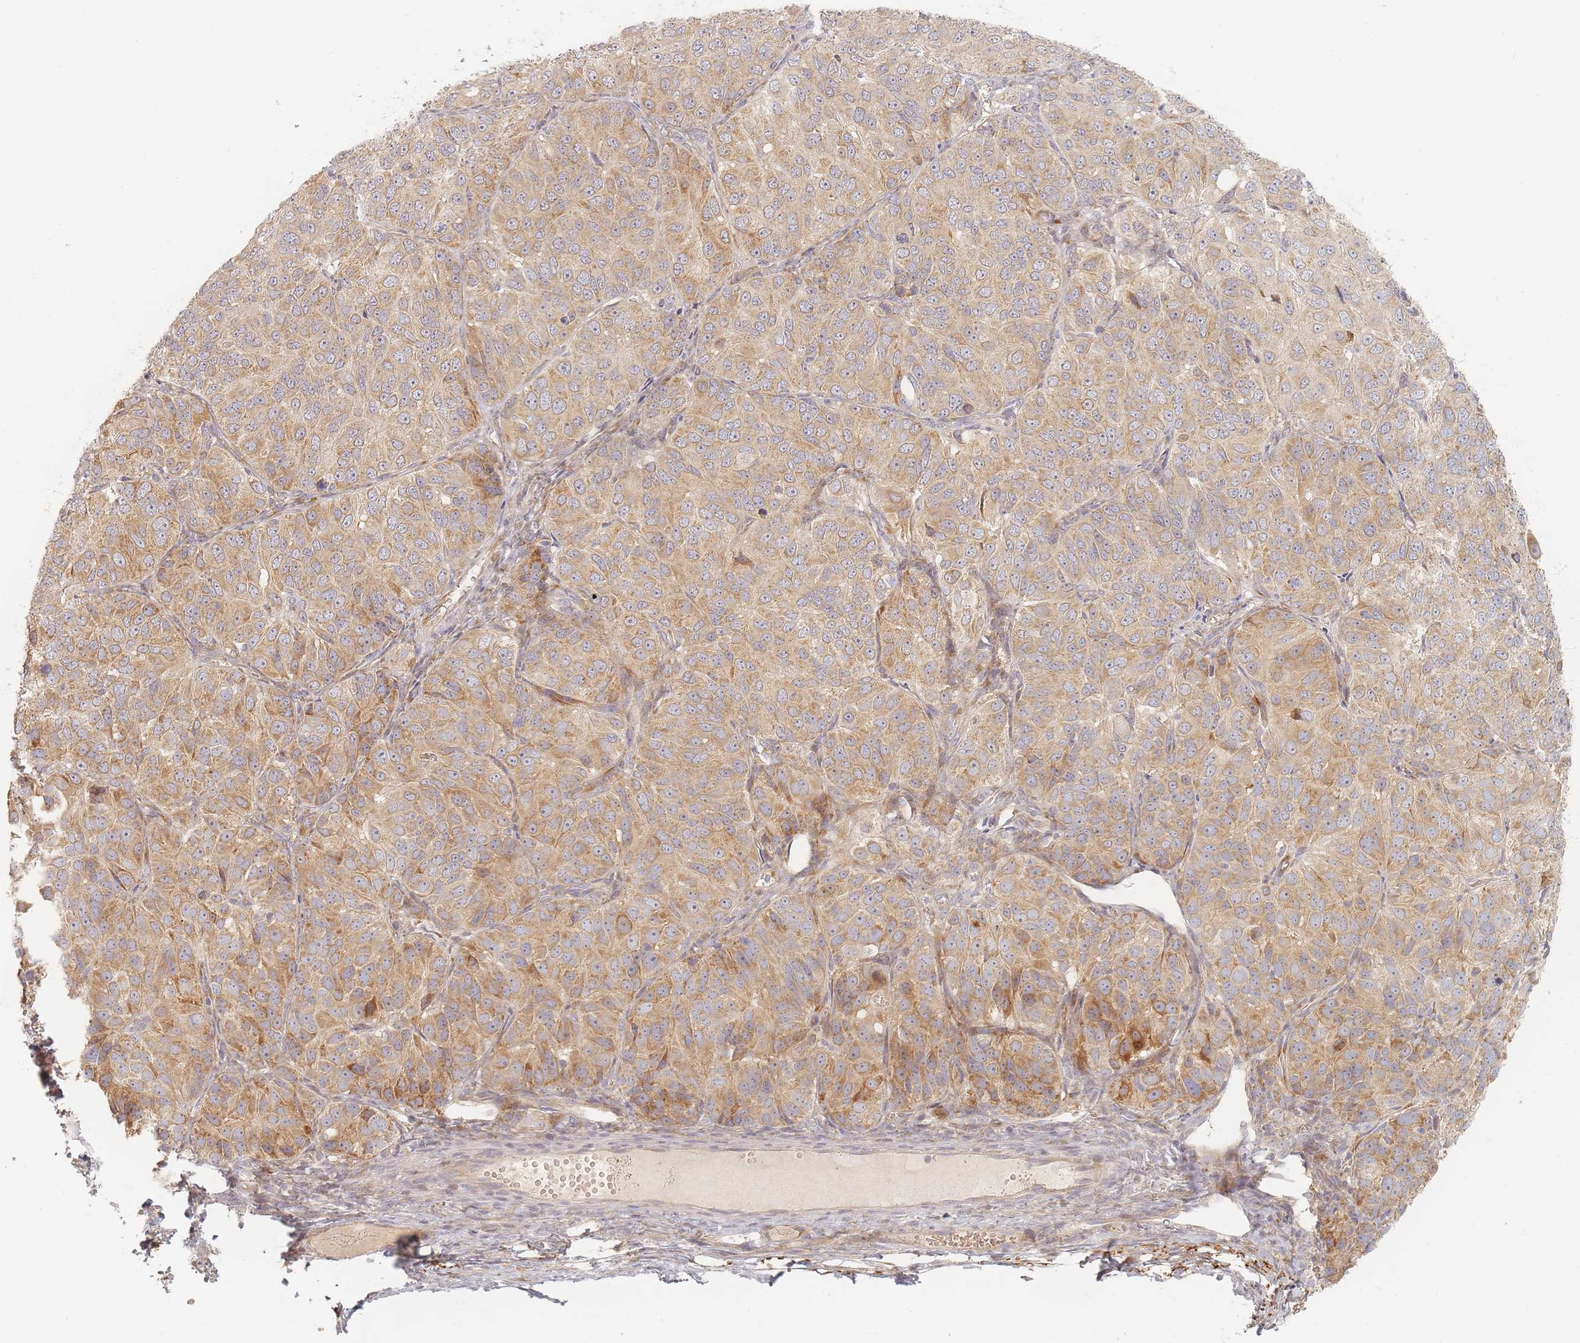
{"staining": {"intensity": "moderate", "quantity": ">75%", "location": "cytoplasmic/membranous"}, "tissue": "ovarian cancer", "cell_type": "Tumor cells", "image_type": "cancer", "snomed": [{"axis": "morphology", "description": "Carcinoma, endometroid"}, {"axis": "topography", "description": "Ovary"}], "caption": "Human ovarian endometroid carcinoma stained for a protein (brown) reveals moderate cytoplasmic/membranous positive positivity in about >75% of tumor cells.", "gene": "ZKSCAN7", "patient": {"sex": "female", "age": 51}}